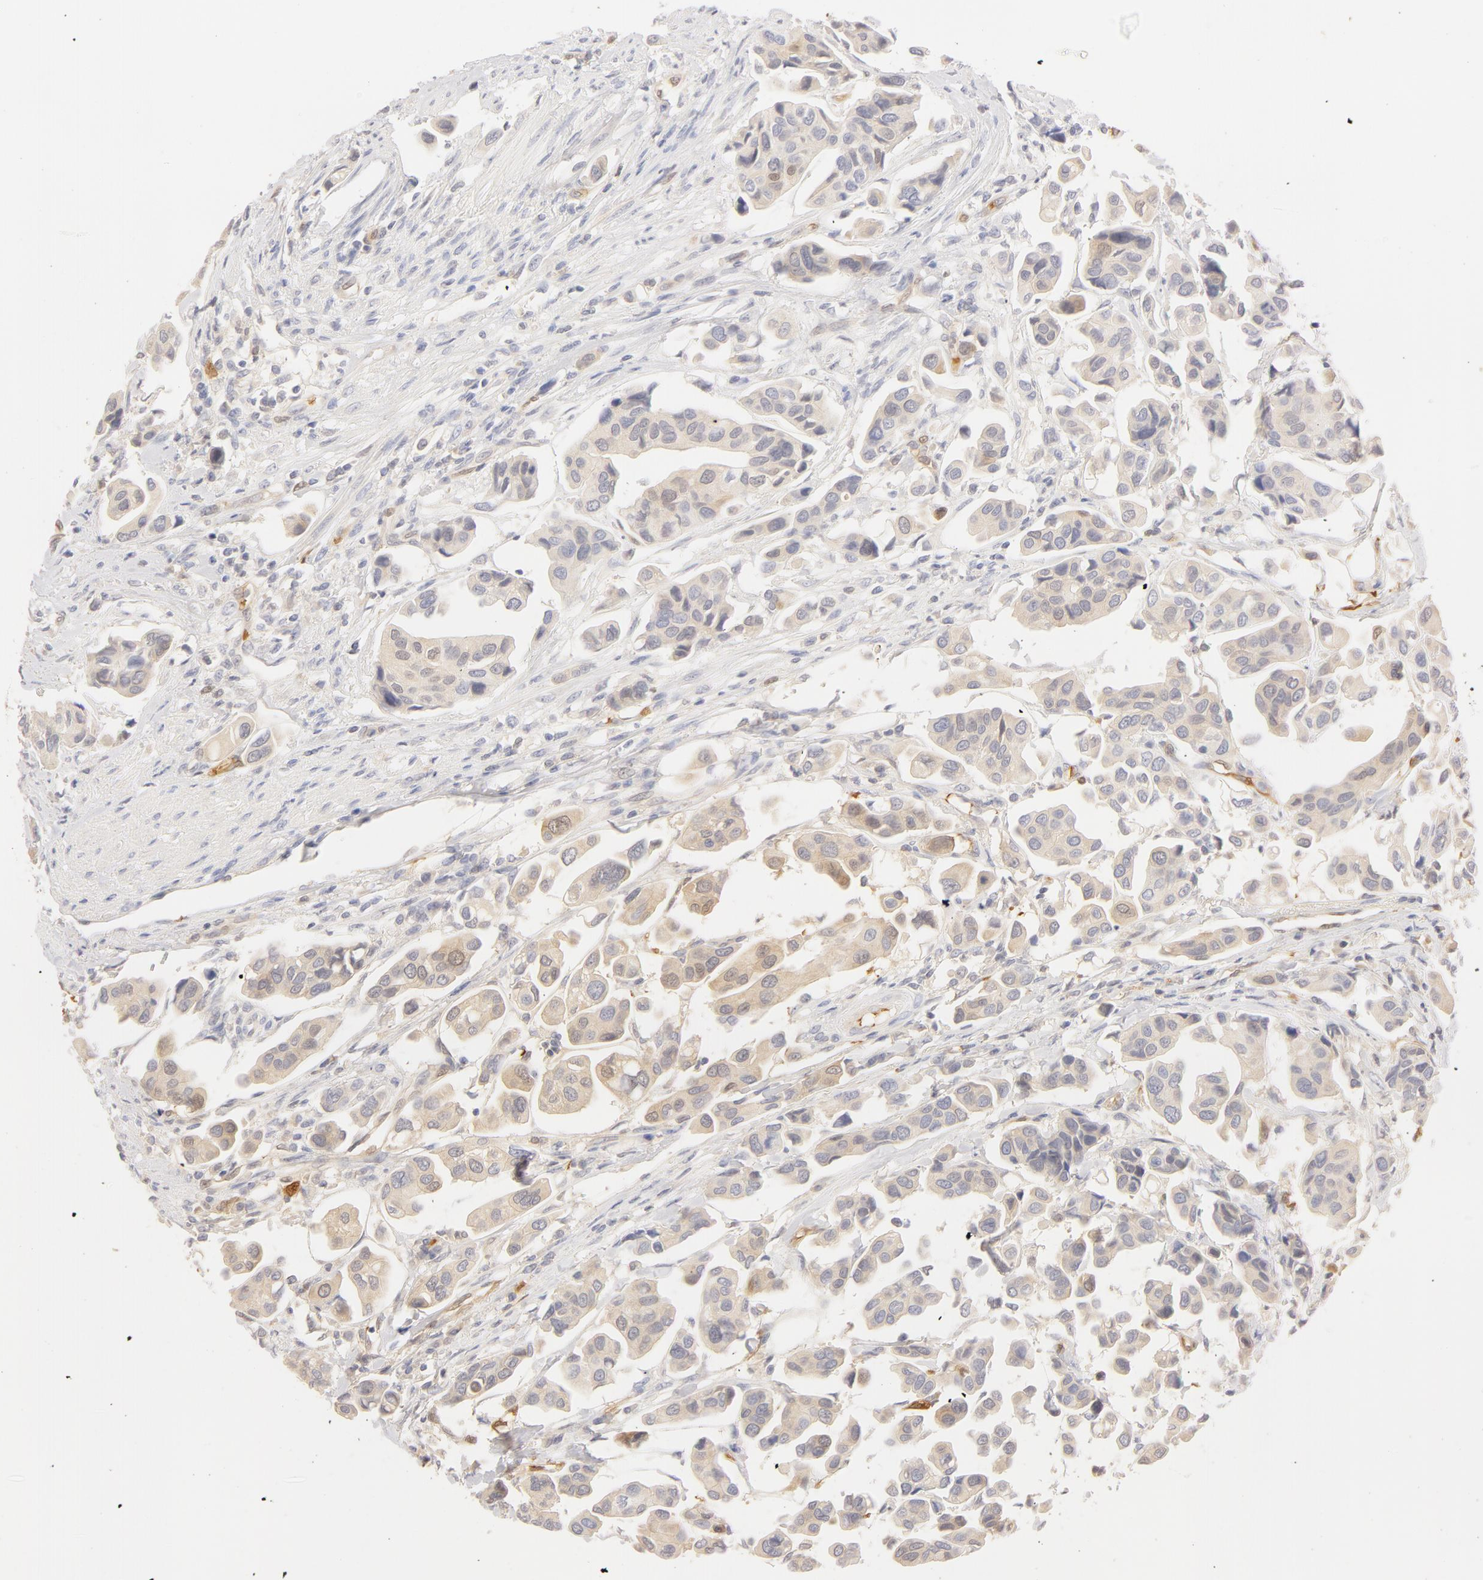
{"staining": {"intensity": "negative", "quantity": "none", "location": "none"}, "tissue": "urothelial cancer", "cell_type": "Tumor cells", "image_type": "cancer", "snomed": [{"axis": "morphology", "description": "Adenocarcinoma, NOS"}, {"axis": "topography", "description": "Urinary bladder"}], "caption": "An immunohistochemistry (IHC) histopathology image of urothelial cancer is shown. There is no staining in tumor cells of urothelial cancer.", "gene": "CA2", "patient": {"sex": "male", "age": 61}}